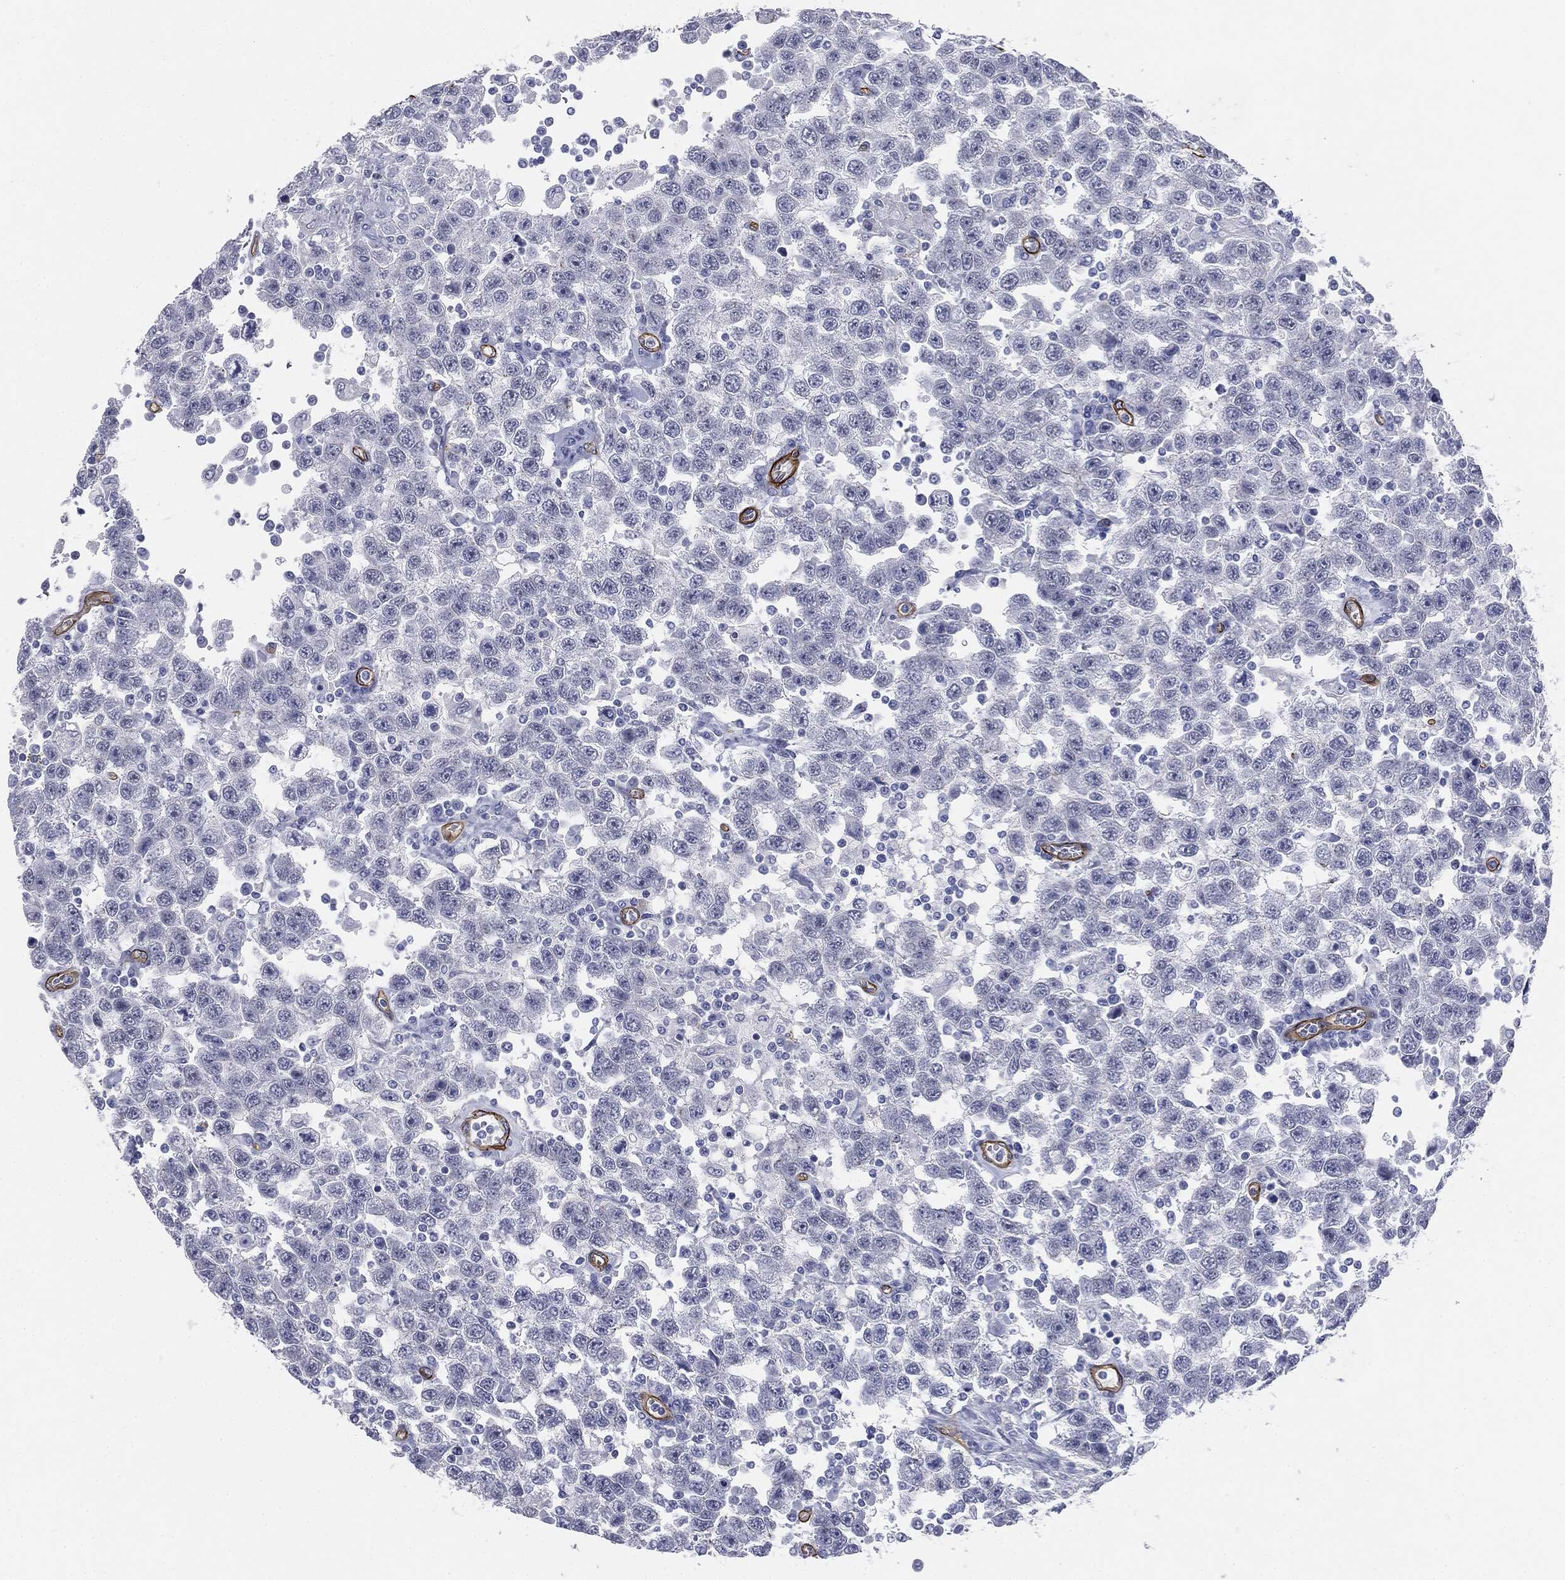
{"staining": {"intensity": "negative", "quantity": "none", "location": "none"}, "tissue": "testis cancer", "cell_type": "Tumor cells", "image_type": "cancer", "snomed": [{"axis": "morphology", "description": "Seminoma, NOS"}, {"axis": "topography", "description": "Testis"}], "caption": "The immunohistochemistry (IHC) micrograph has no significant positivity in tumor cells of testis seminoma tissue. (Stains: DAB (3,3'-diaminobenzidine) immunohistochemistry with hematoxylin counter stain, Microscopy: brightfield microscopy at high magnification).", "gene": "MUC5AC", "patient": {"sex": "male", "age": 41}}